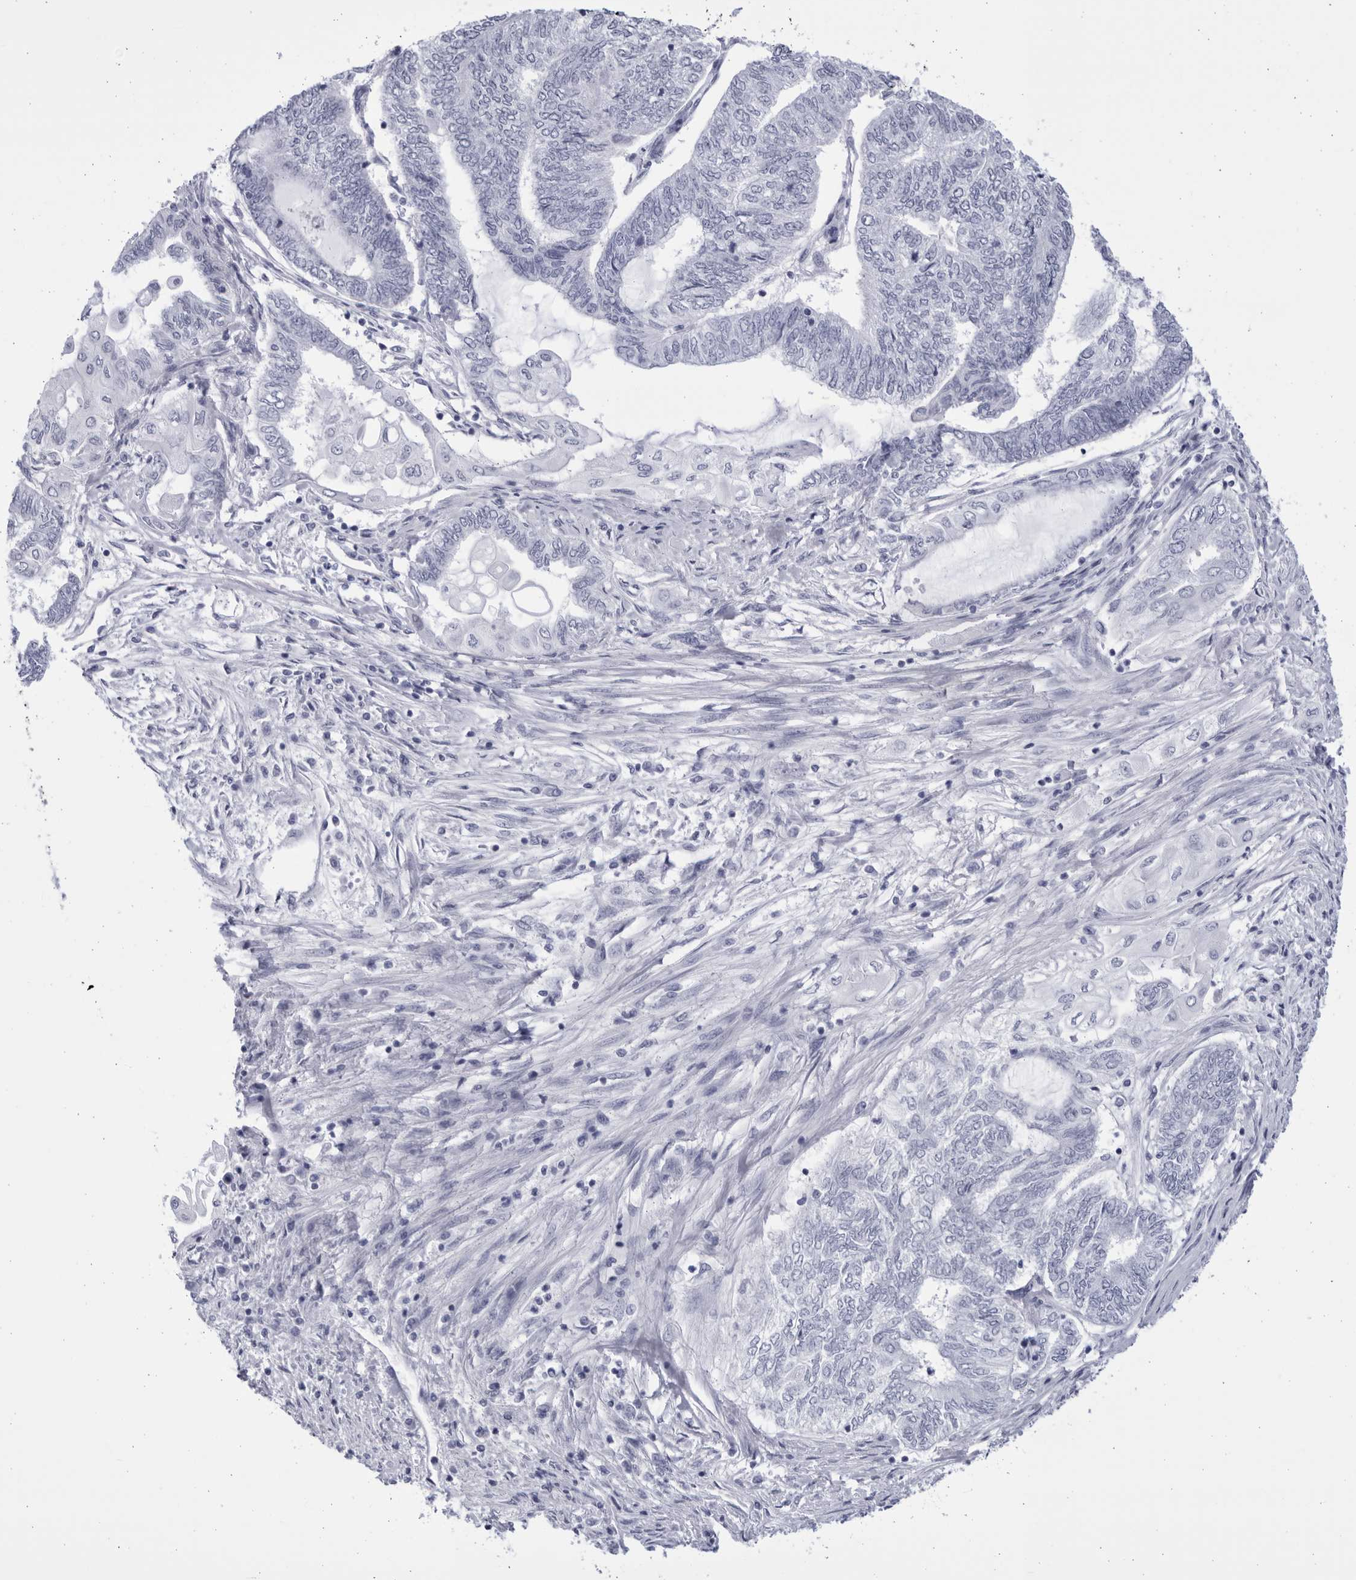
{"staining": {"intensity": "negative", "quantity": "none", "location": "none"}, "tissue": "endometrial cancer", "cell_type": "Tumor cells", "image_type": "cancer", "snomed": [{"axis": "morphology", "description": "Adenocarcinoma, NOS"}, {"axis": "topography", "description": "Uterus"}, {"axis": "topography", "description": "Endometrium"}], "caption": "An immunohistochemistry (IHC) histopathology image of endometrial cancer is shown. There is no staining in tumor cells of endometrial cancer. (DAB (3,3'-diaminobenzidine) immunohistochemistry, high magnification).", "gene": "CCDC181", "patient": {"sex": "female", "age": 70}}